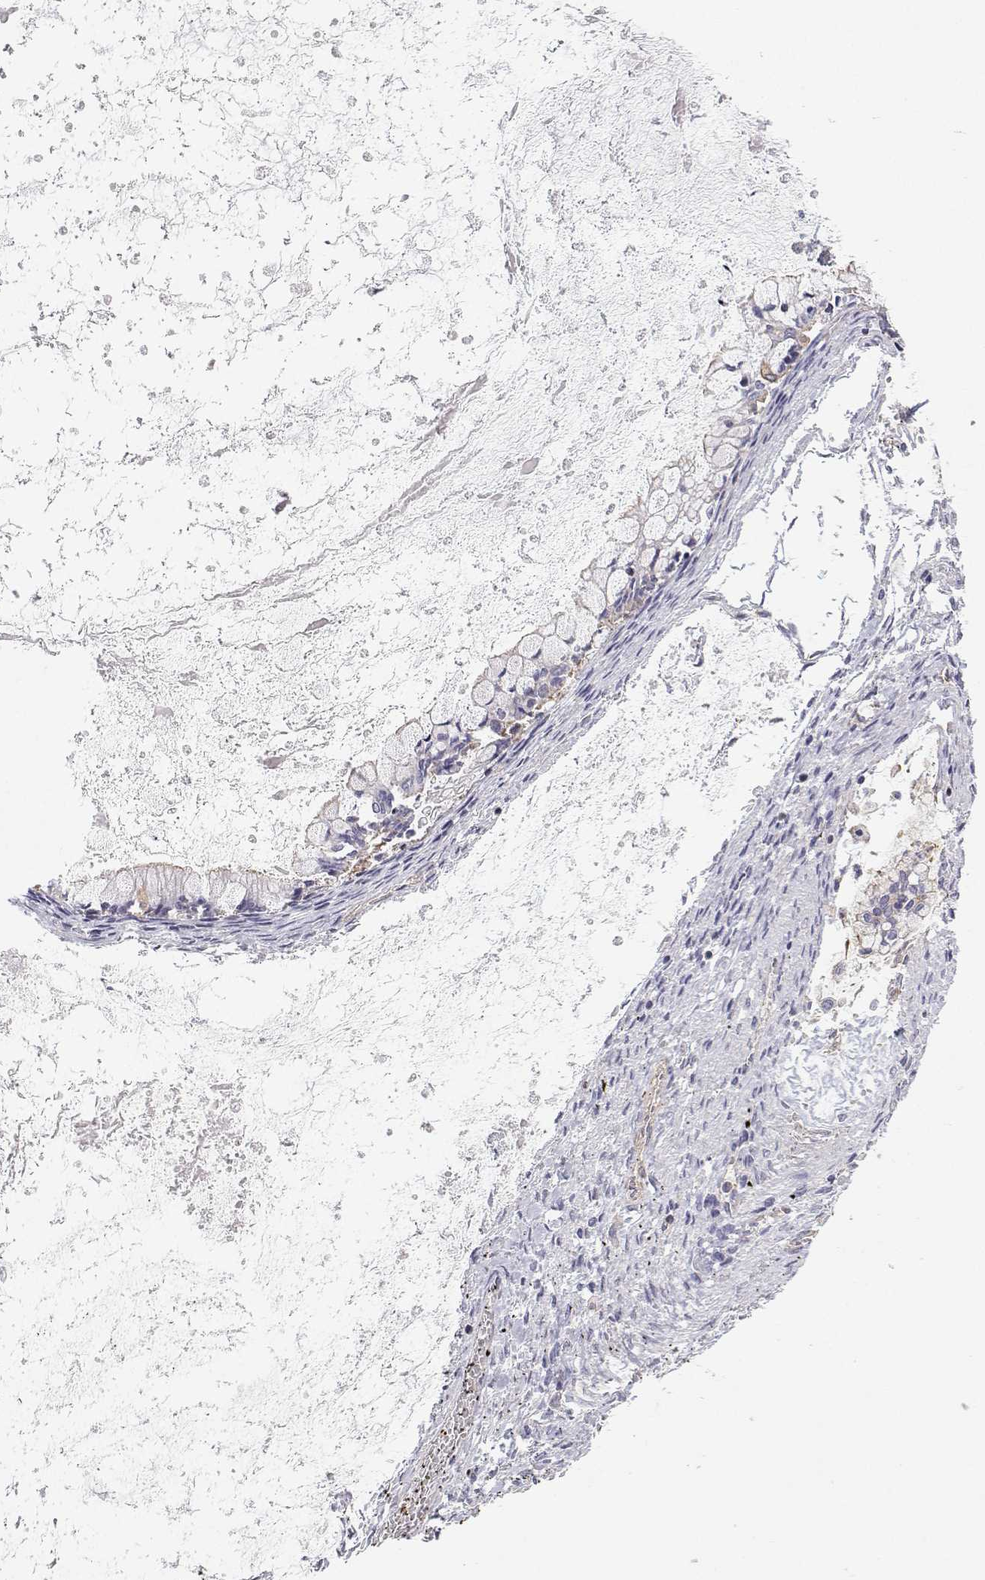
{"staining": {"intensity": "negative", "quantity": "none", "location": "none"}, "tissue": "ovarian cancer", "cell_type": "Tumor cells", "image_type": "cancer", "snomed": [{"axis": "morphology", "description": "Cystadenocarcinoma, mucinous, NOS"}, {"axis": "topography", "description": "Ovary"}], "caption": "Immunohistochemical staining of mucinous cystadenocarcinoma (ovarian) displays no significant expression in tumor cells.", "gene": "MYH9", "patient": {"sex": "female", "age": 67}}